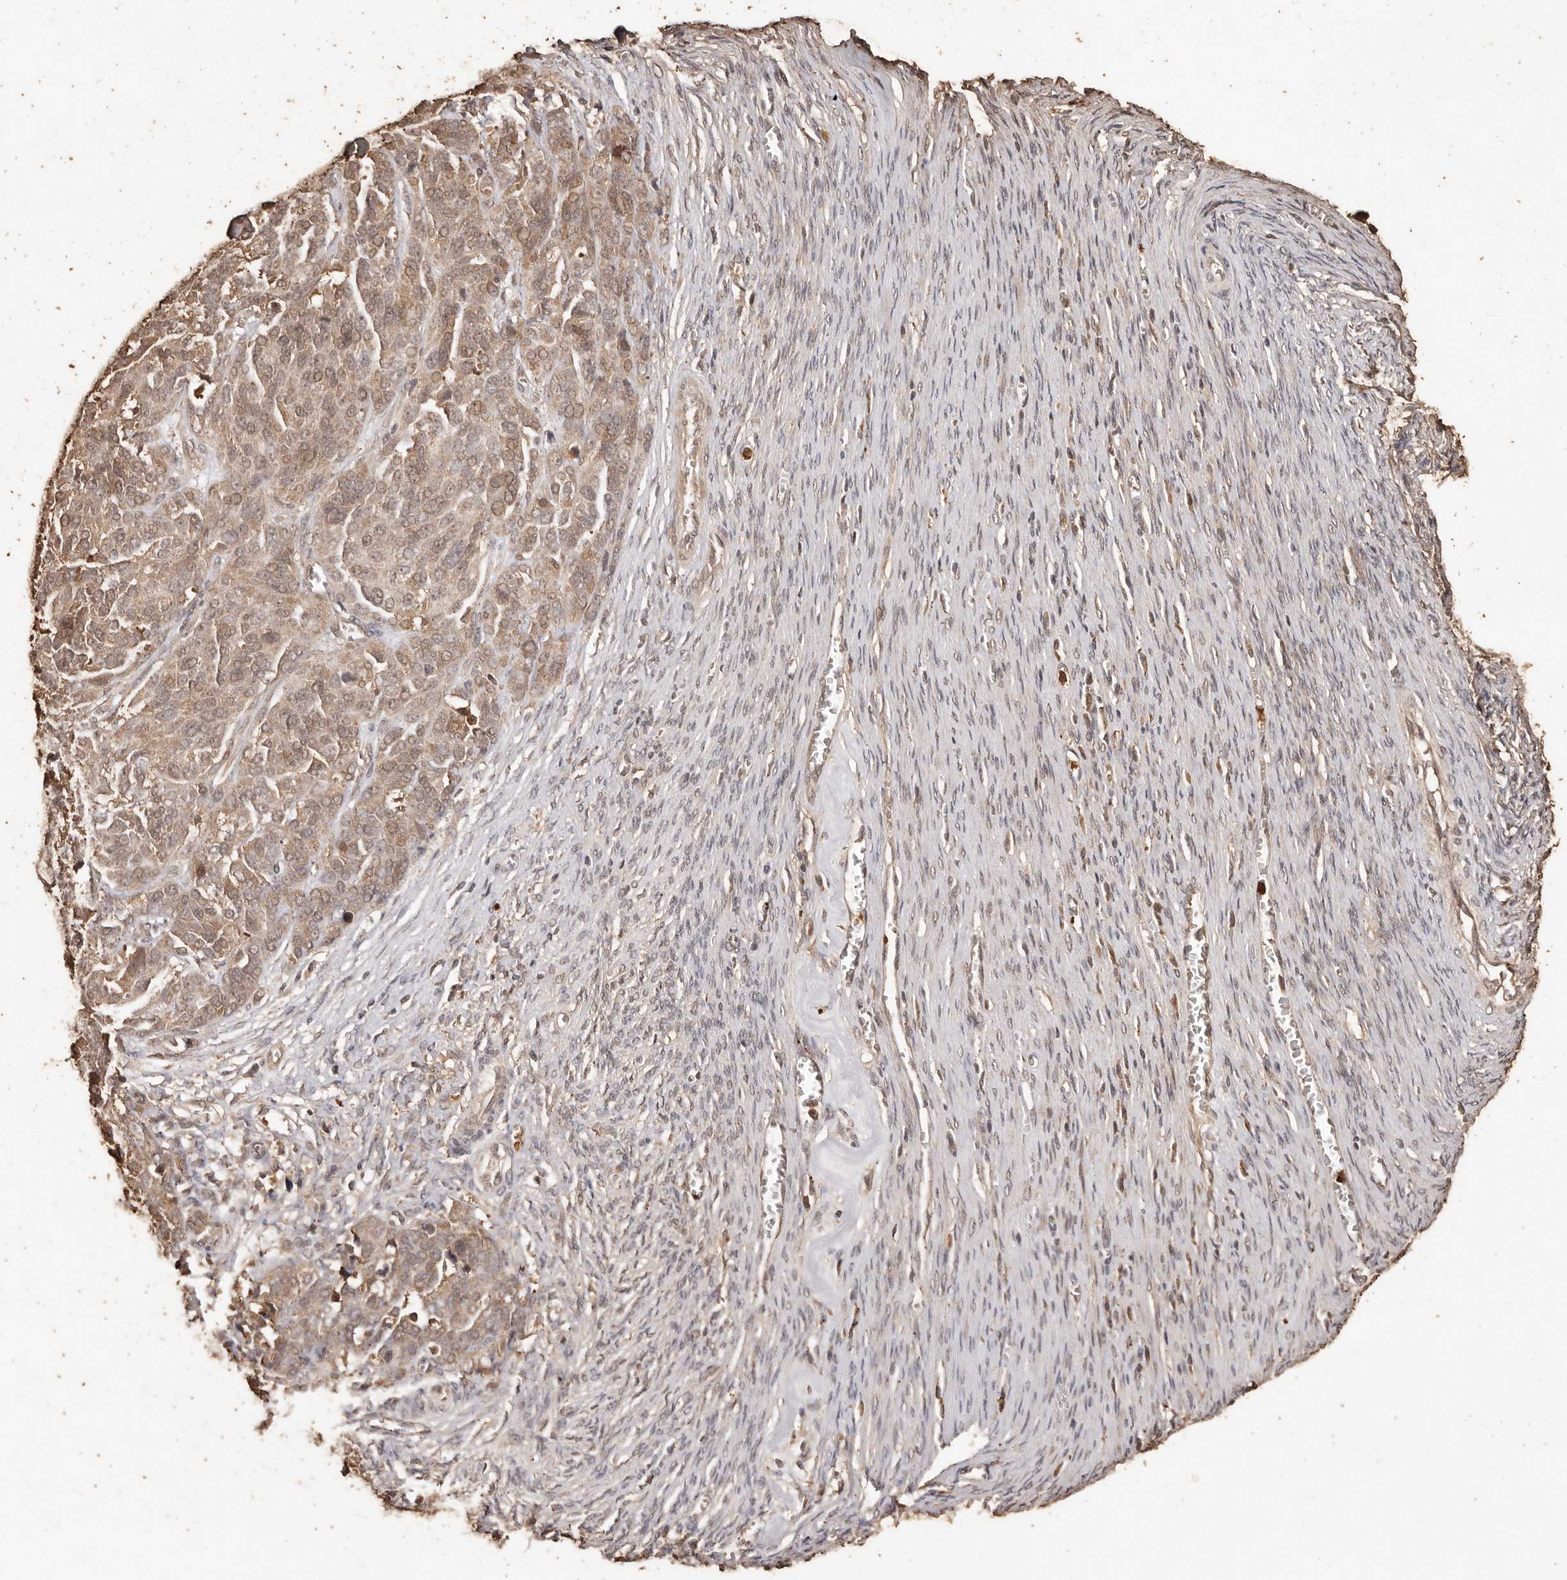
{"staining": {"intensity": "weak", "quantity": "25%-75%", "location": "cytoplasmic/membranous,nuclear"}, "tissue": "ovarian cancer", "cell_type": "Tumor cells", "image_type": "cancer", "snomed": [{"axis": "morphology", "description": "Cystadenocarcinoma, serous, NOS"}, {"axis": "topography", "description": "Ovary"}], "caption": "A low amount of weak cytoplasmic/membranous and nuclear staining is present in about 25%-75% of tumor cells in serous cystadenocarcinoma (ovarian) tissue. (Stains: DAB (3,3'-diaminobenzidine) in brown, nuclei in blue, Microscopy: brightfield microscopy at high magnification).", "gene": "PKDCC", "patient": {"sex": "female", "age": 44}}